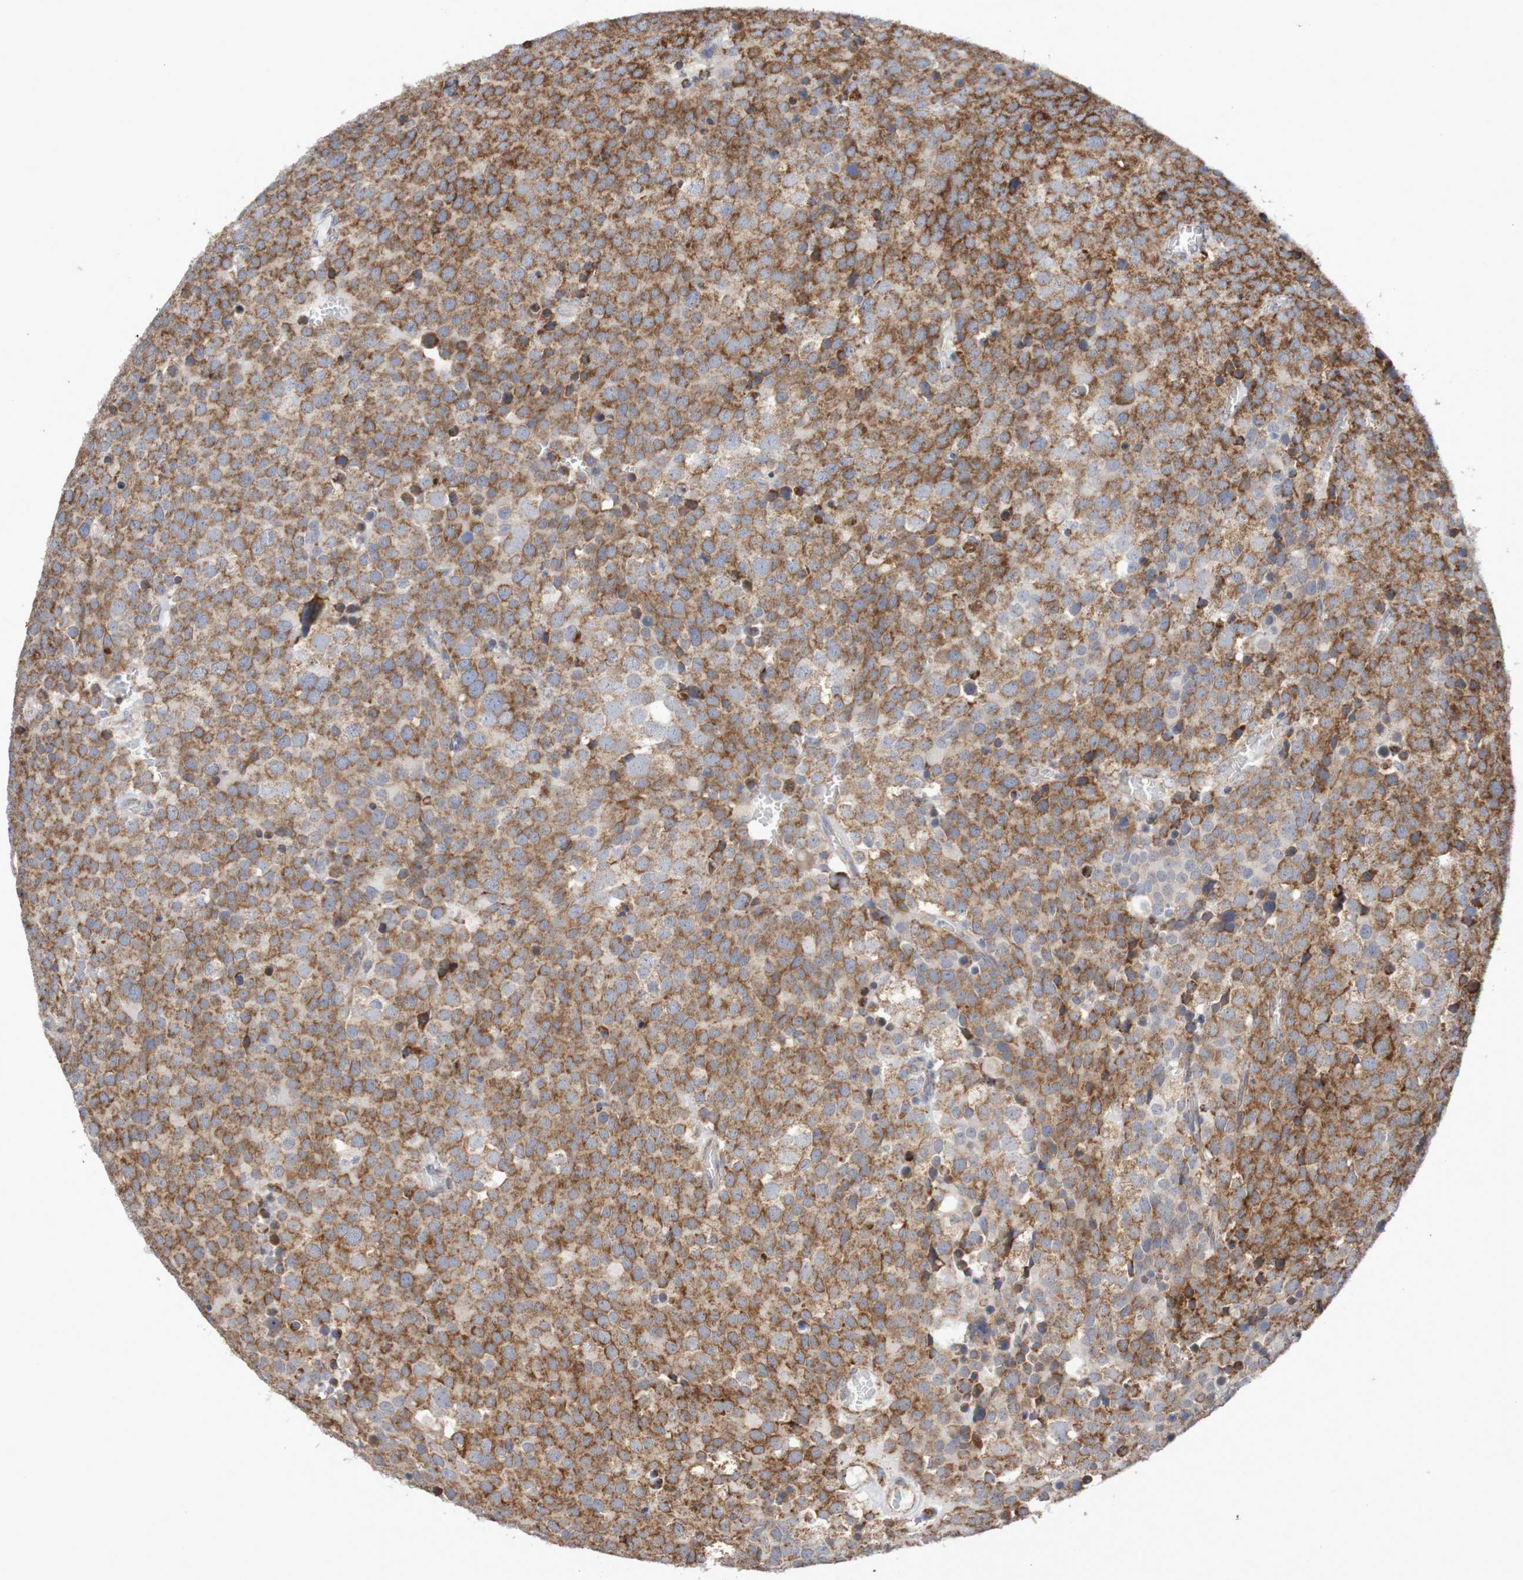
{"staining": {"intensity": "moderate", "quantity": ">75%", "location": "cytoplasmic/membranous"}, "tissue": "testis cancer", "cell_type": "Tumor cells", "image_type": "cancer", "snomed": [{"axis": "morphology", "description": "Seminoma, NOS"}, {"axis": "topography", "description": "Testis"}], "caption": "Seminoma (testis) stained with a brown dye shows moderate cytoplasmic/membranous positive staining in about >75% of tumor cells.", "gene": "DVL1", "patient": {"sex": "male", "age": 71}}